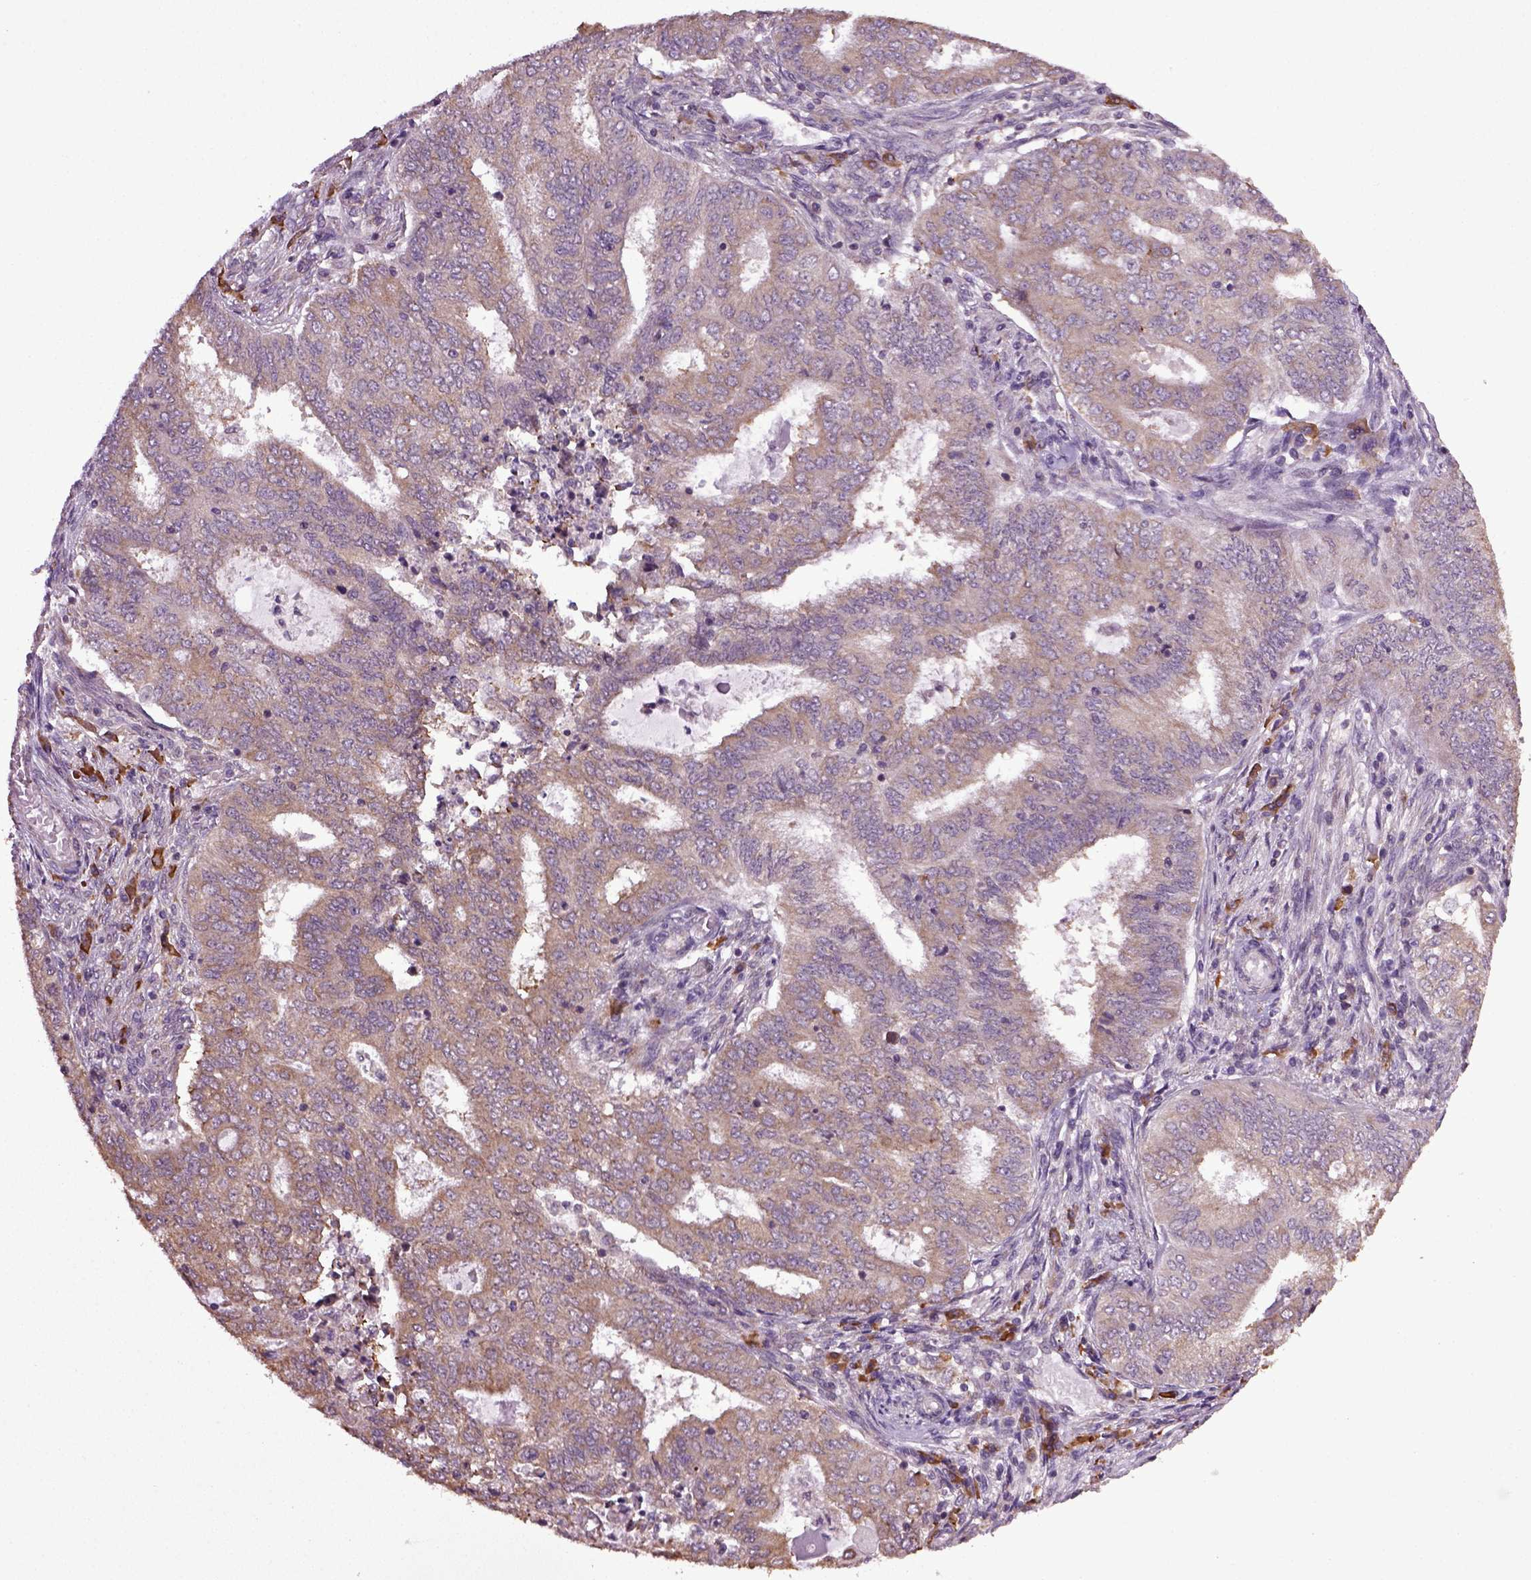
{"staining": {"intensity": "weak", "quantity": ">75%", "location": "cytoplasmic/membranous"}, "tissue": "endometrial cancer", "cell_type": "Tumor cells", "image_type": "cancer", "snomed": [{"axis": "morphology", "description": "Adenocarcinoma, NOS"}, {"axis": "topography", "description": "Endometrium"}], "caption": "DAB (3,3'-diaminobenzidine) immunohistochemical staining of endometrial adenocarcinoma demonstrates weak cytoplasmic/membranous protein expression in about >75% of tumor cells.", "gene": "TPRG1", "patient": {"sex": "female", "age": 62}}